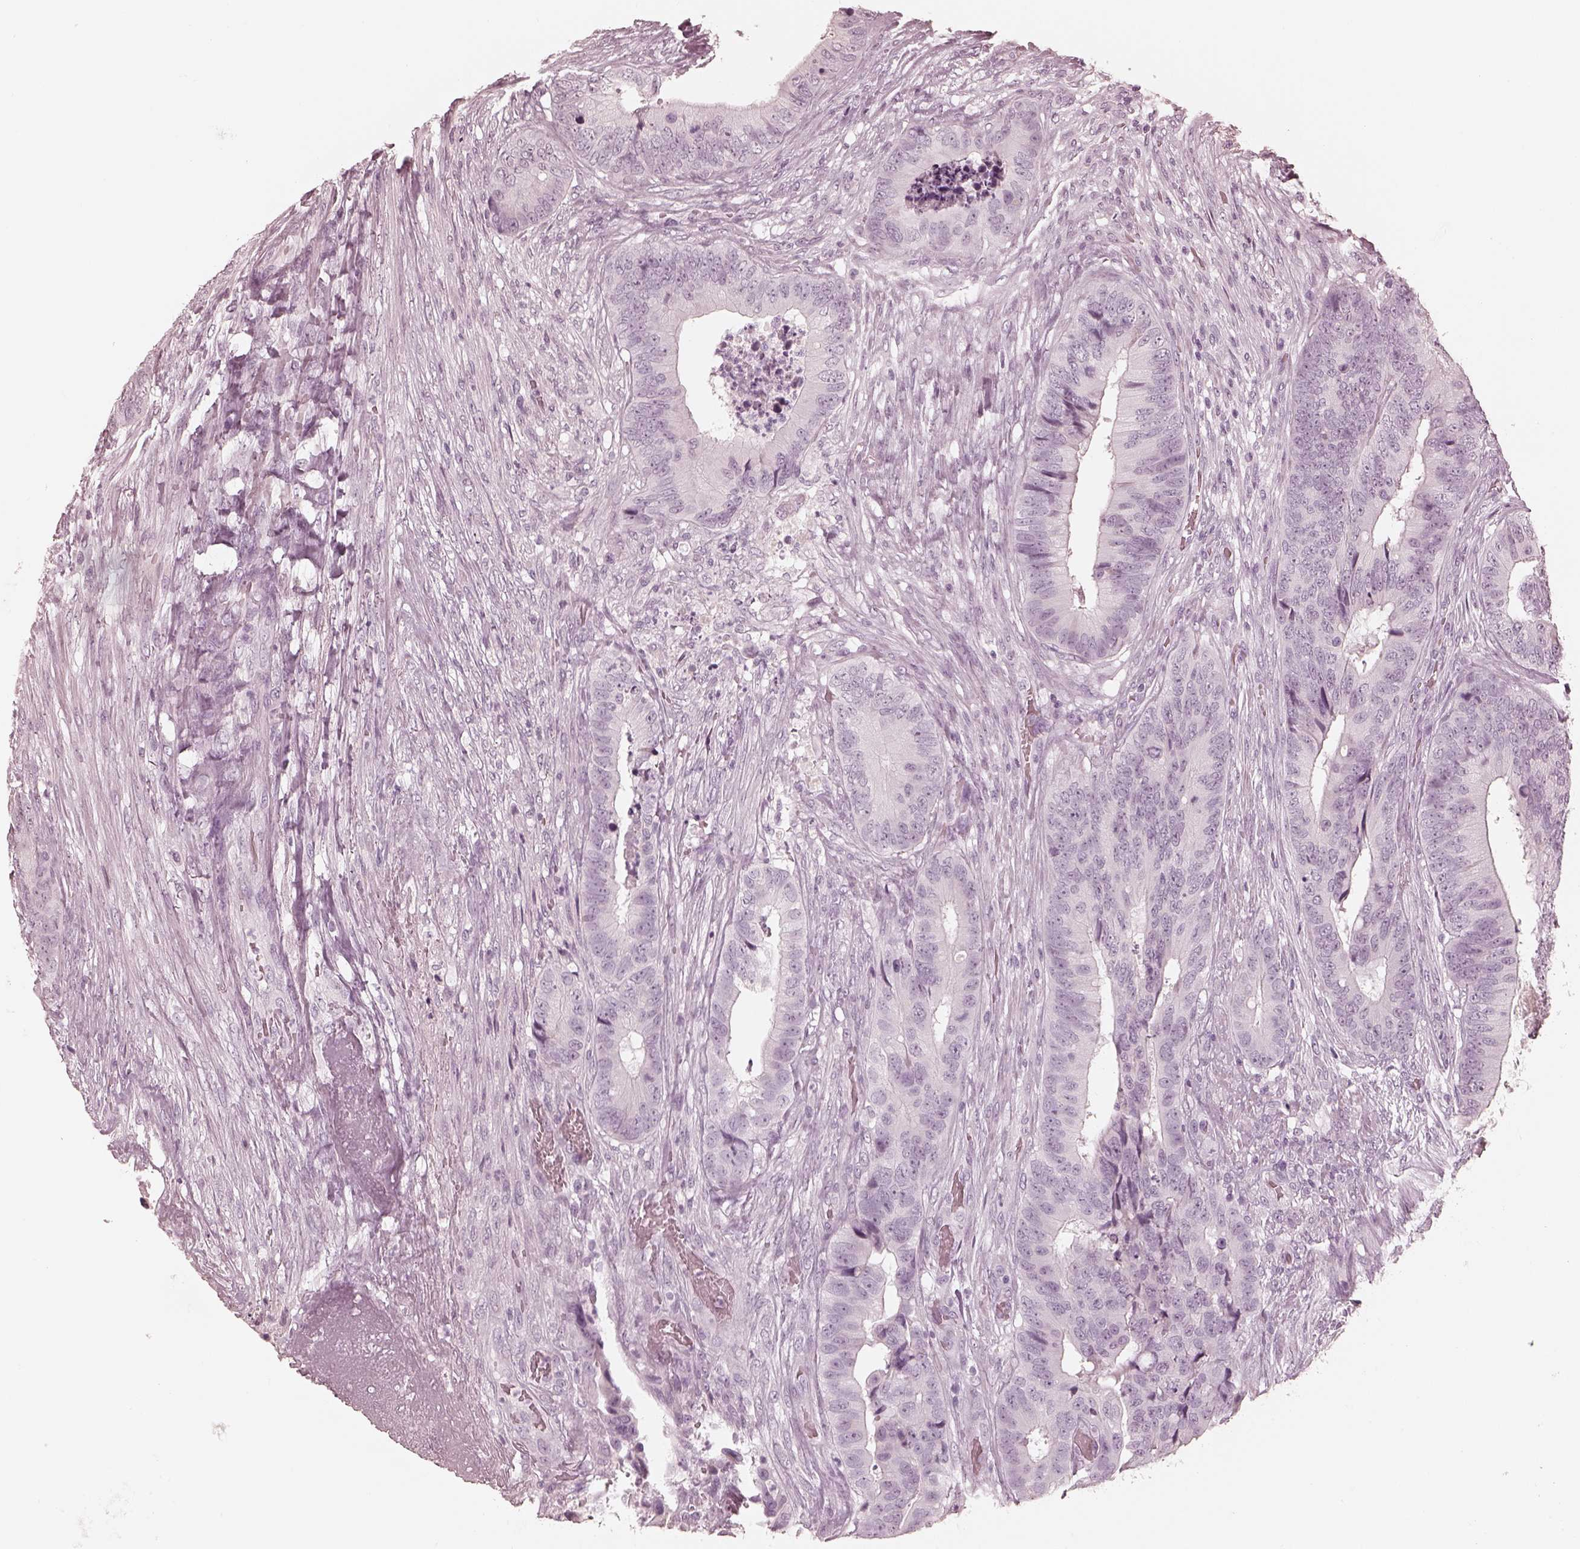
{"staining": {"intensity": "negative", "quantity": "none", "location": "none"}, "tissue": "colorectal cancer", "cell_type": "Tumor cells", "image_type": "cancer", "snomed": [{"axis": "morphology", "description": "Adenocarcinoma, NOS"}, {"axis": "topography", "description": "Colon"}], "caption": "DAB (3,3'-diaminobenzidine) immunohistochemical staining of colorectal cancer (adenocarcinoma) exhibits no significant positivity in tumor cells.", "gene": "CALR3", "patient": {"sex": "male", "age": 84}}